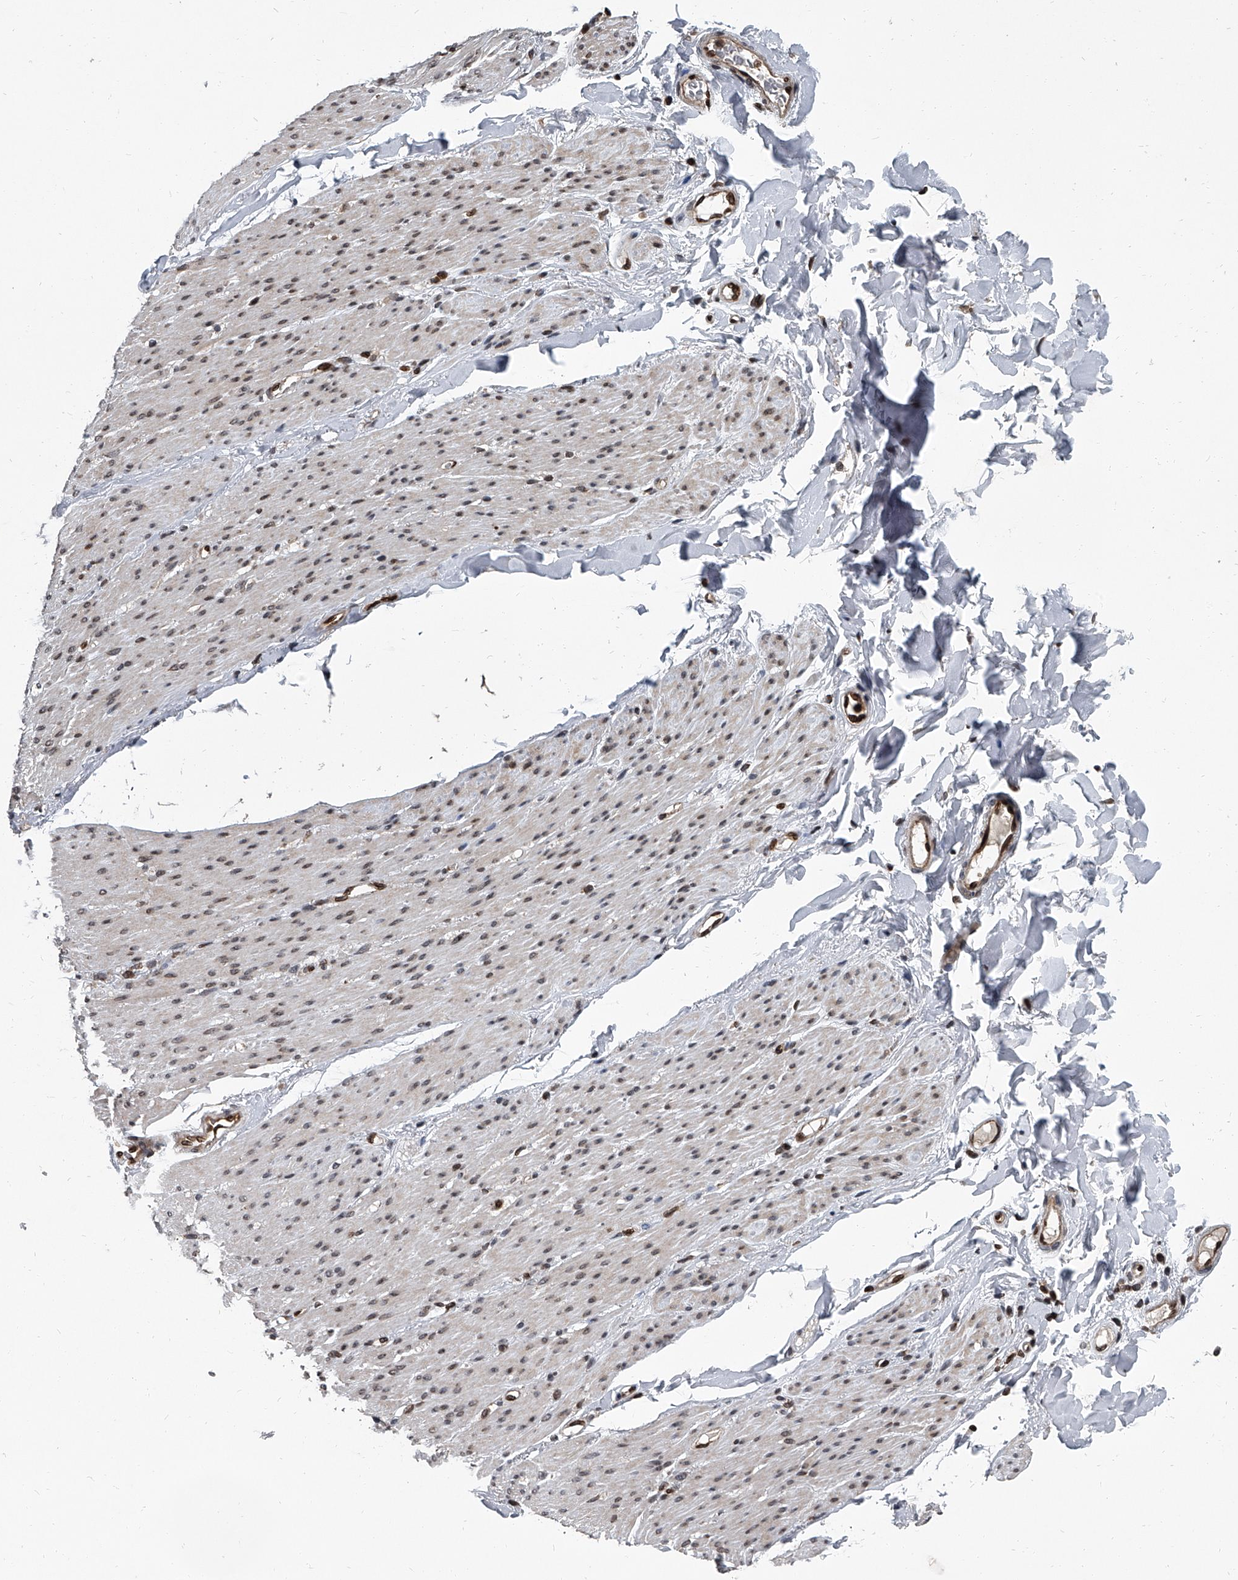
{"staining": {"intensity": "weak", "quantity": "25%-75%", "location": "cytoplasmic/membranous,nuclear"}, "tissue": "smooth muscle", "cell_type": "Smooth muscle cells", "image_type": "normal", "snomed": [{"axis": "morphology", "description": "Normal tissue, NOS"}, {"axis": "topography", "description": "Colon"}, {"axis": "topography", "description": "Peripheral nerve tissue"}], "caption": "Immunohistochemistry (DAB) staining of unremarkable smooth muscle demonstrates weak cytoplasmic/membranous,nuclear protein positivity in approximately 25%-75% of smooth muscle cells.", "gene": "PHF20", "patient": {"sex": "female", "age": 61}}